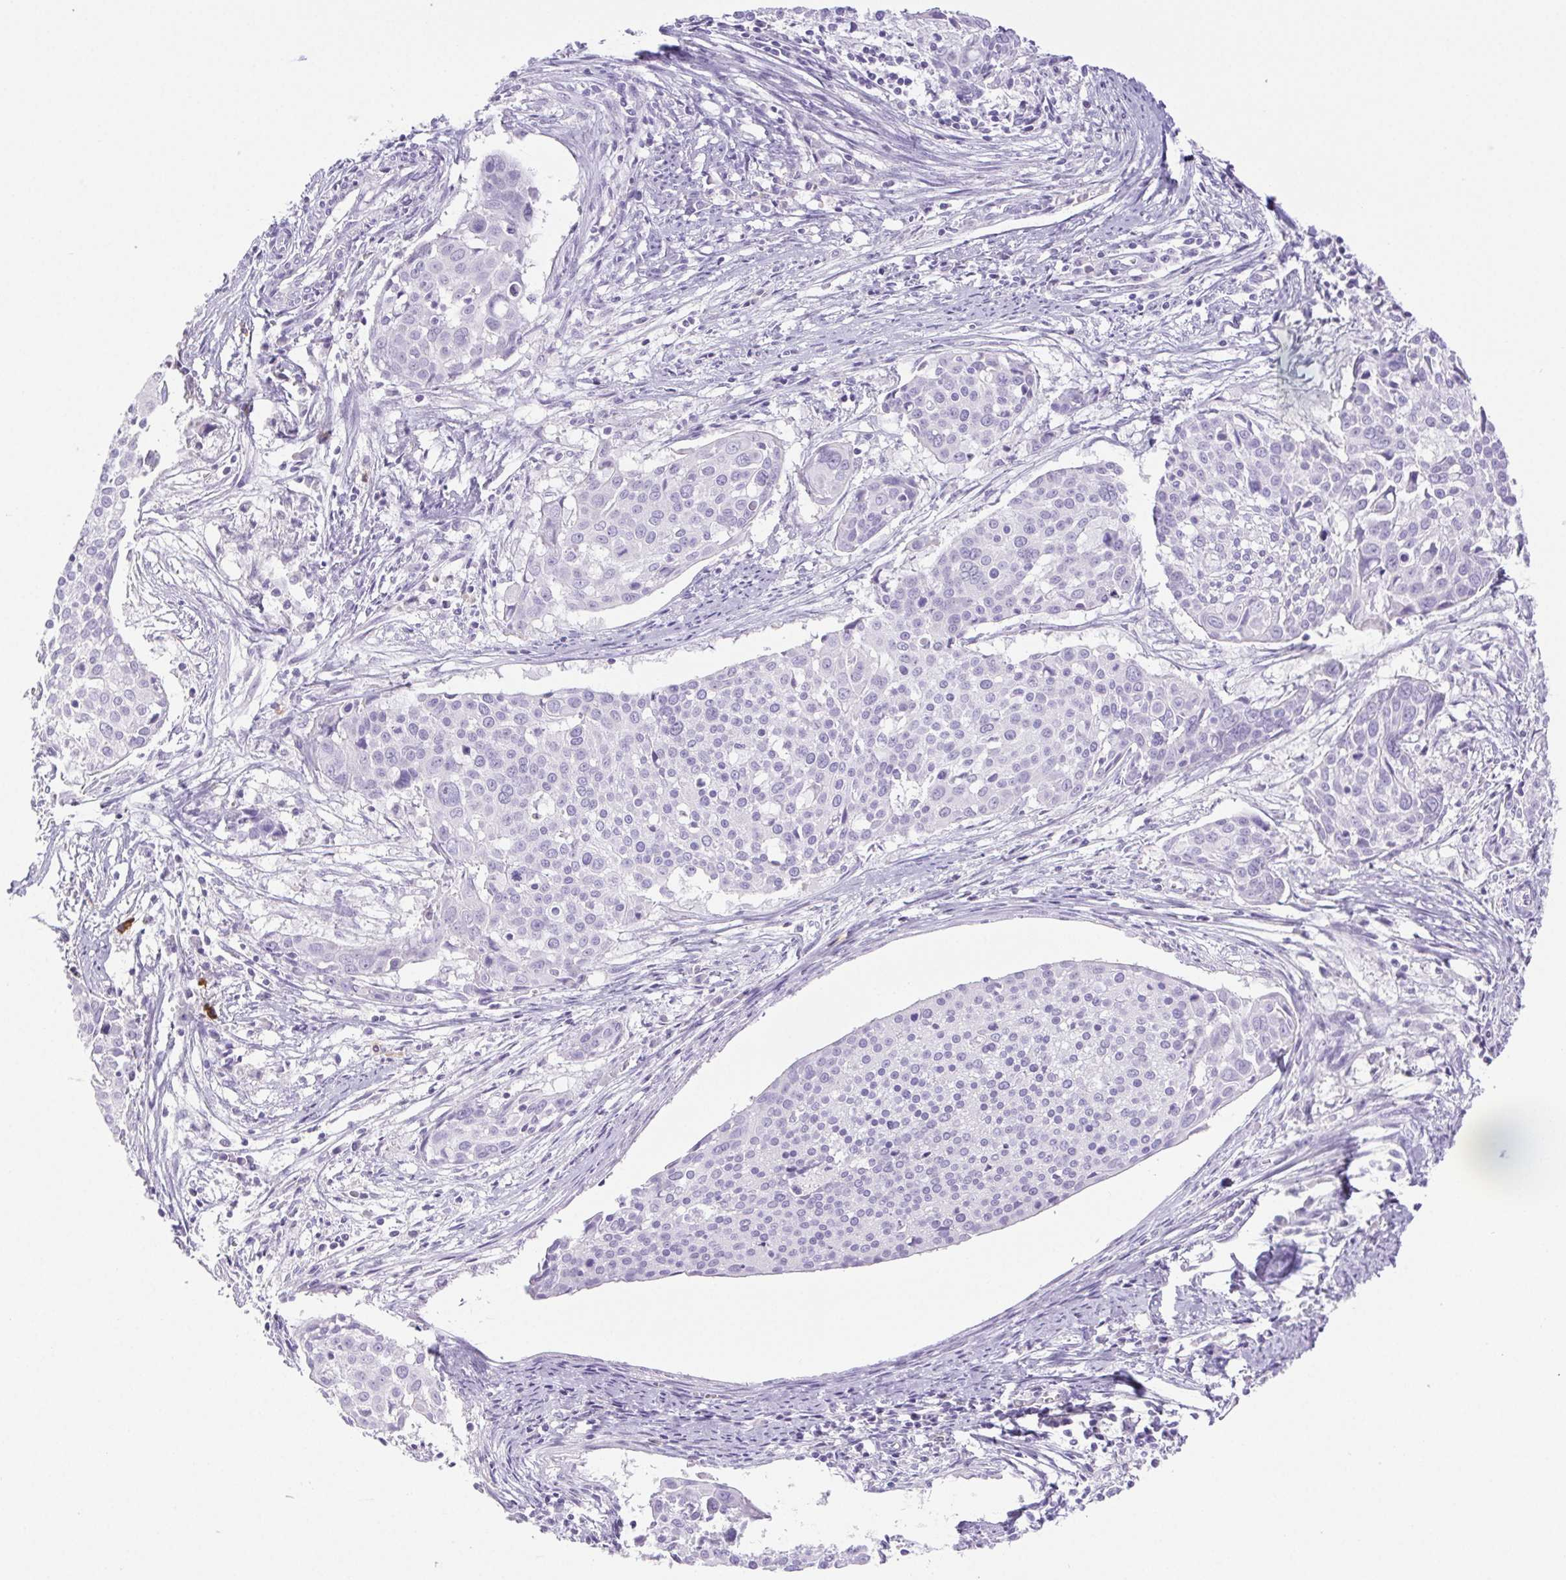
{"staining": {"intensity": "negative", "quantity": "none", "location": "none"}, "tissue": "cervical cancer", "cell_type": "Tumor cells", "image_type": "cancer", "snomed": [{"axis": "morphology", "description": "Squamous cell carcinoma, NOS"}, {"axis": "topography", "description": "Cervix"}], "caption": "Immunohistochemistry micrograph of neoplastic tissue: human squamous cell carcinoma (cervical) stained with DAB displays no significant protein positivity in tumor cells. (DAB (3,3'-diaminobenzidine) immunohistochemistry, high magnification).", "gene": "PAPPA2", "patient": {"sex": "female", "age": 39}}